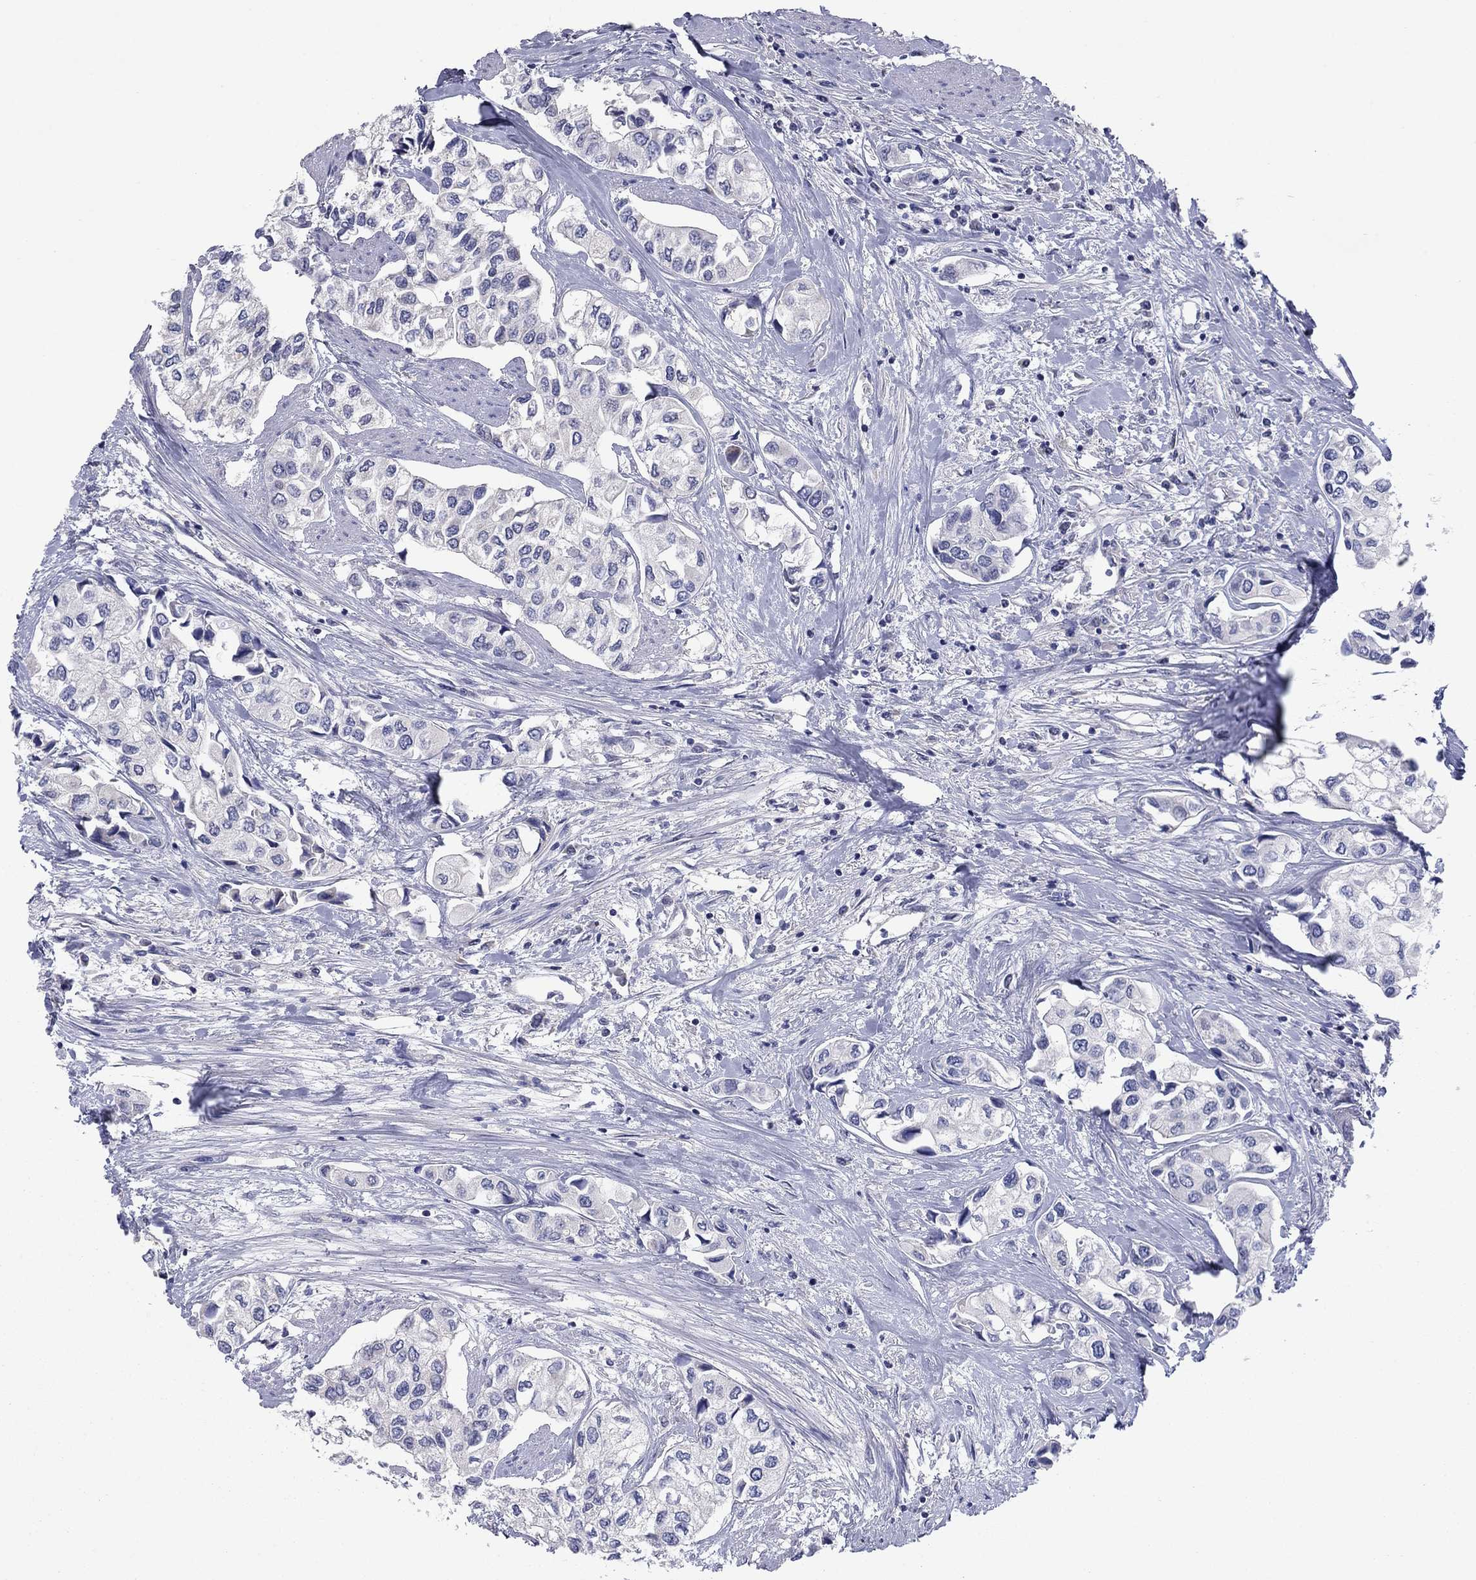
{"staining": {"intensity": "negative", "quantity": "none", "location": "none"}, "tissue": "urothelial cancer", "cell_type": "Tumor cells", "image_type": "cancer", "snomed": [{"axis": "morphology", "description": "Urothelial carcinoma, High grade"}, {"axis": "topography", "description": "Urinary bladder"}], "caption": "Image shows no protein staining in tumor cells of urothelial carcinoma (high-grade) tissue.", "gene": "GRHPR", "patient": {"sex": "male", "age": 73}}